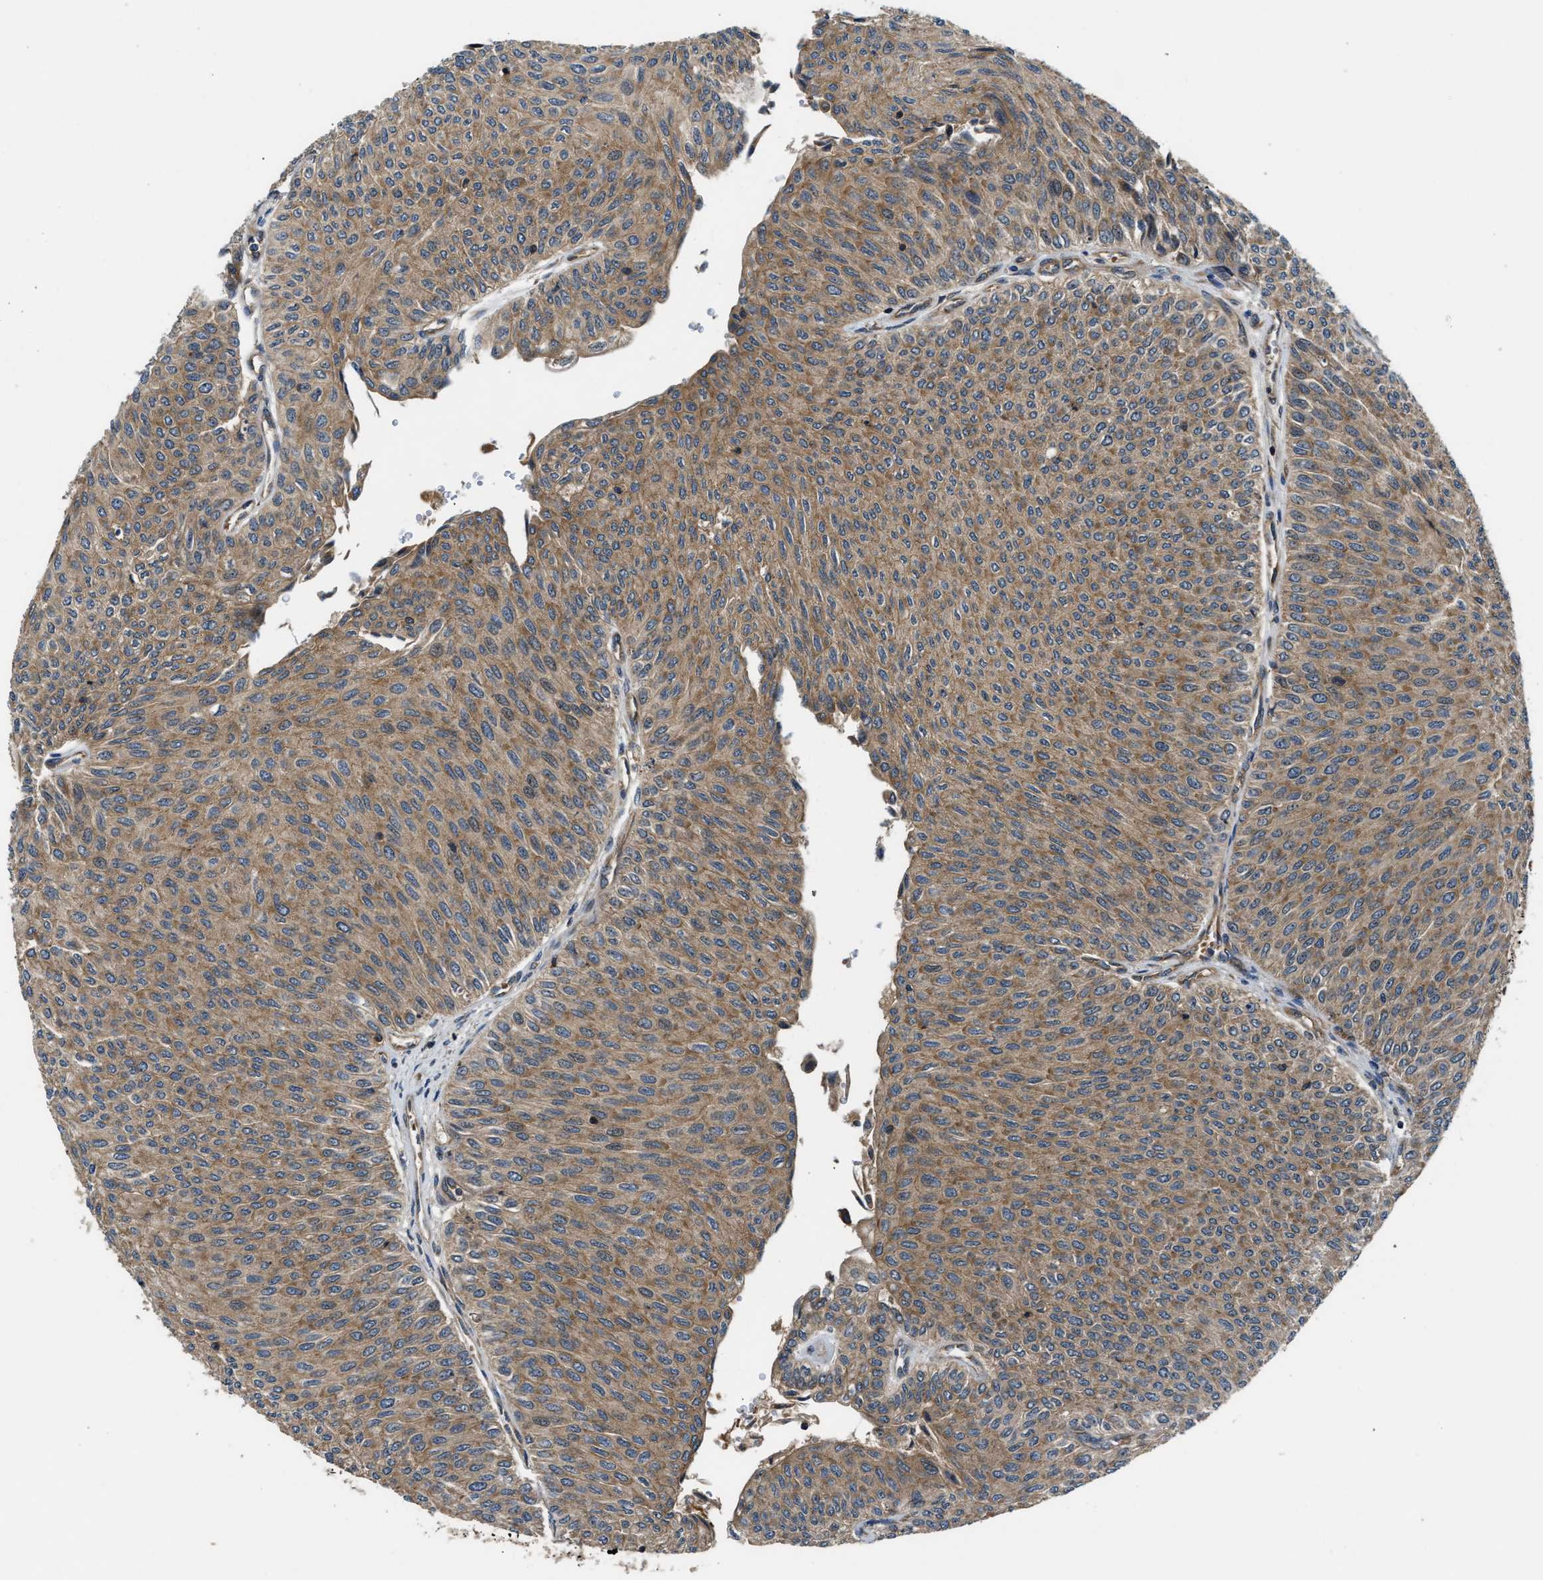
{"staining": {"intensity": "moderate", "quantity": ">75%", "location": "cytoplasmic/membranous"}, "tissue": "urothelial cancer", "cell_type": "Tumor cells", "image_type": "cancer", "snomed": [{"axis": "morphology", "description": "Urothelial carcinoma, Low grade"}, {"axis": "topography", "description": "Urinary bladder"}], "caption": "Immunohistochemistry (IHC) micrograph of urothelial carcinoma (low-grade) stained for a protein (brown), which demonstrates medium levels of moderate cytoplasmic/membranous staining in about >75% of tumor cells.", "gene": "PNPLA8", "patient": {"sex": "male", "age": 78}}